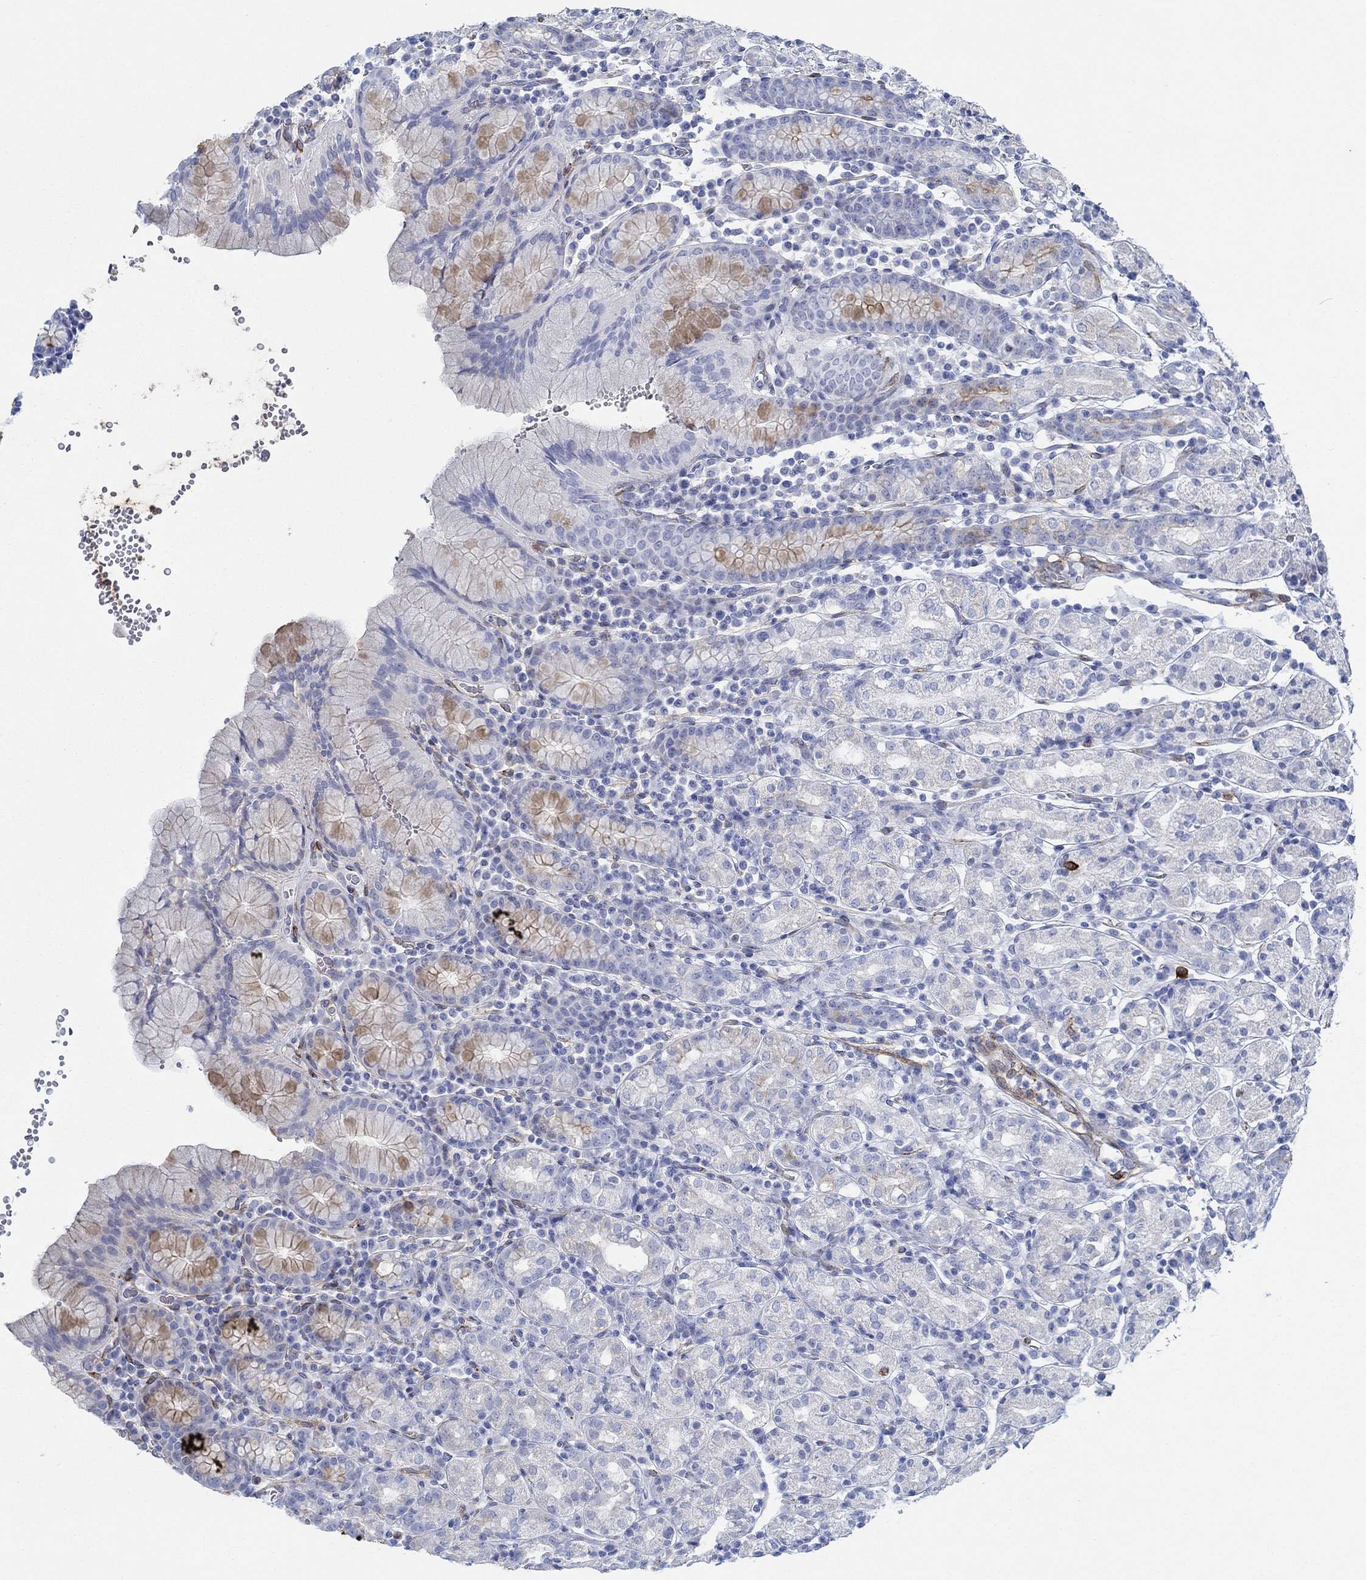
{"staining": {"intensity": "weak", "quantity": "<25%", "location": "cytoplasmic/membranous"}, "tissue": "stomach", "cell_type": "Glandular cells", "image_type": "normal", "snomed": [{"axis": "morphology", "description": "Normal tissue, NOS"}, {"axis": "topography", "description": "Stomach, upper"}, {"axis": "topography", "description": "Stomach"}], "caption": "Immunohistochemistry micrograph of unremarkable stomach stained for a protein (brown), which exhibits no positivity in glandular cells.", "gene": "STC2", "patient": {"sex": "male", "age": 62}}